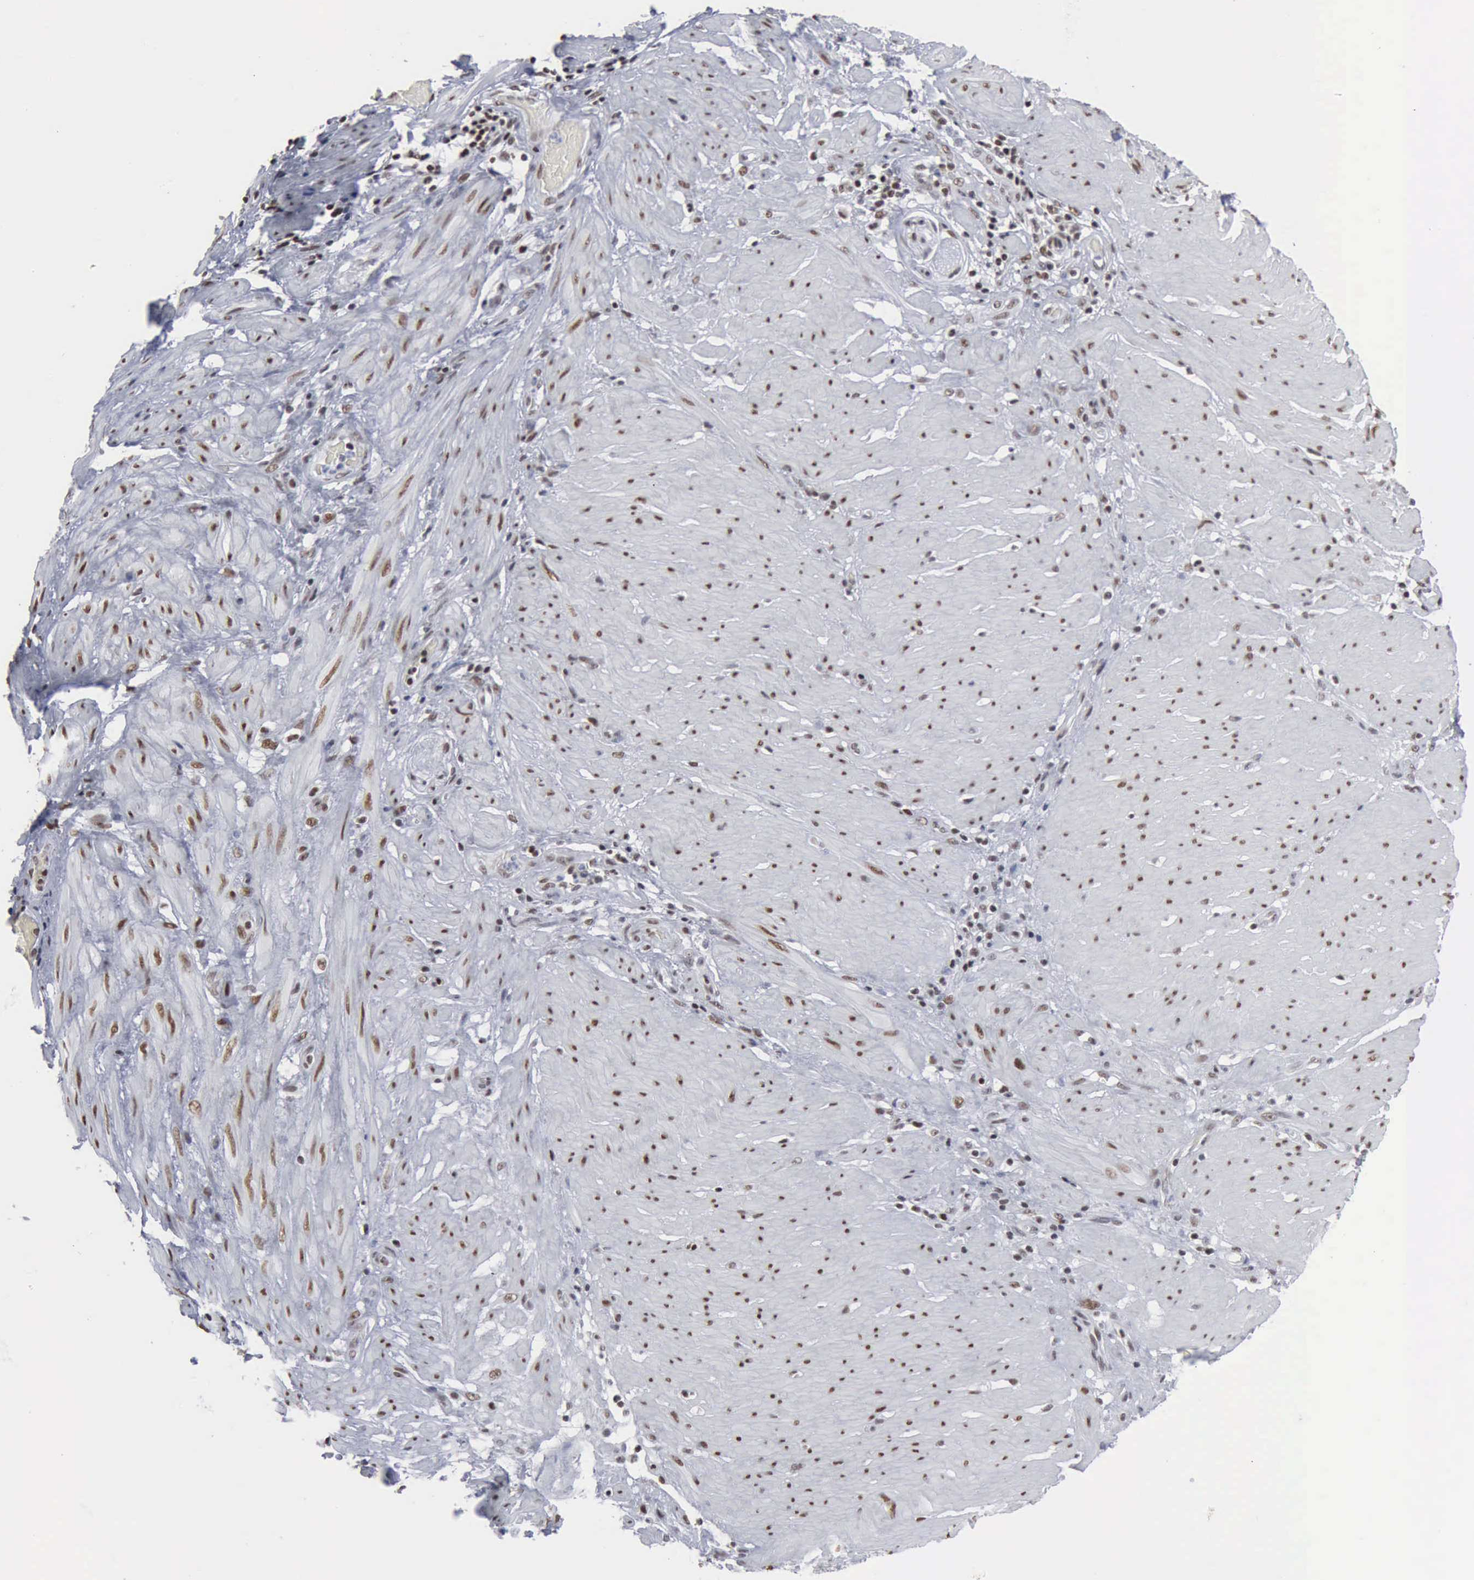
{"staining": {"intensity": "weak", "quantity": ">75%", "location": "nuclear"}, "tissue": "stomach cancer", "cell_type": "Tumor cells", "image_type": "cancer", "snomed": [{"axis": "morphology", "description": "Adenocarcinoma, NOS"}, {"axis": "topography", "description": "Stomach, lower"}], "caption": "Immunohistochemistry (IHC) histopathology image of human stomach cancer stained for a protein (brown), which shows low levels of weak nuclear expression in approximately >75% of tumor cells.", "gene": "XPA", "patient": {"sex": "male", "age": 88}}